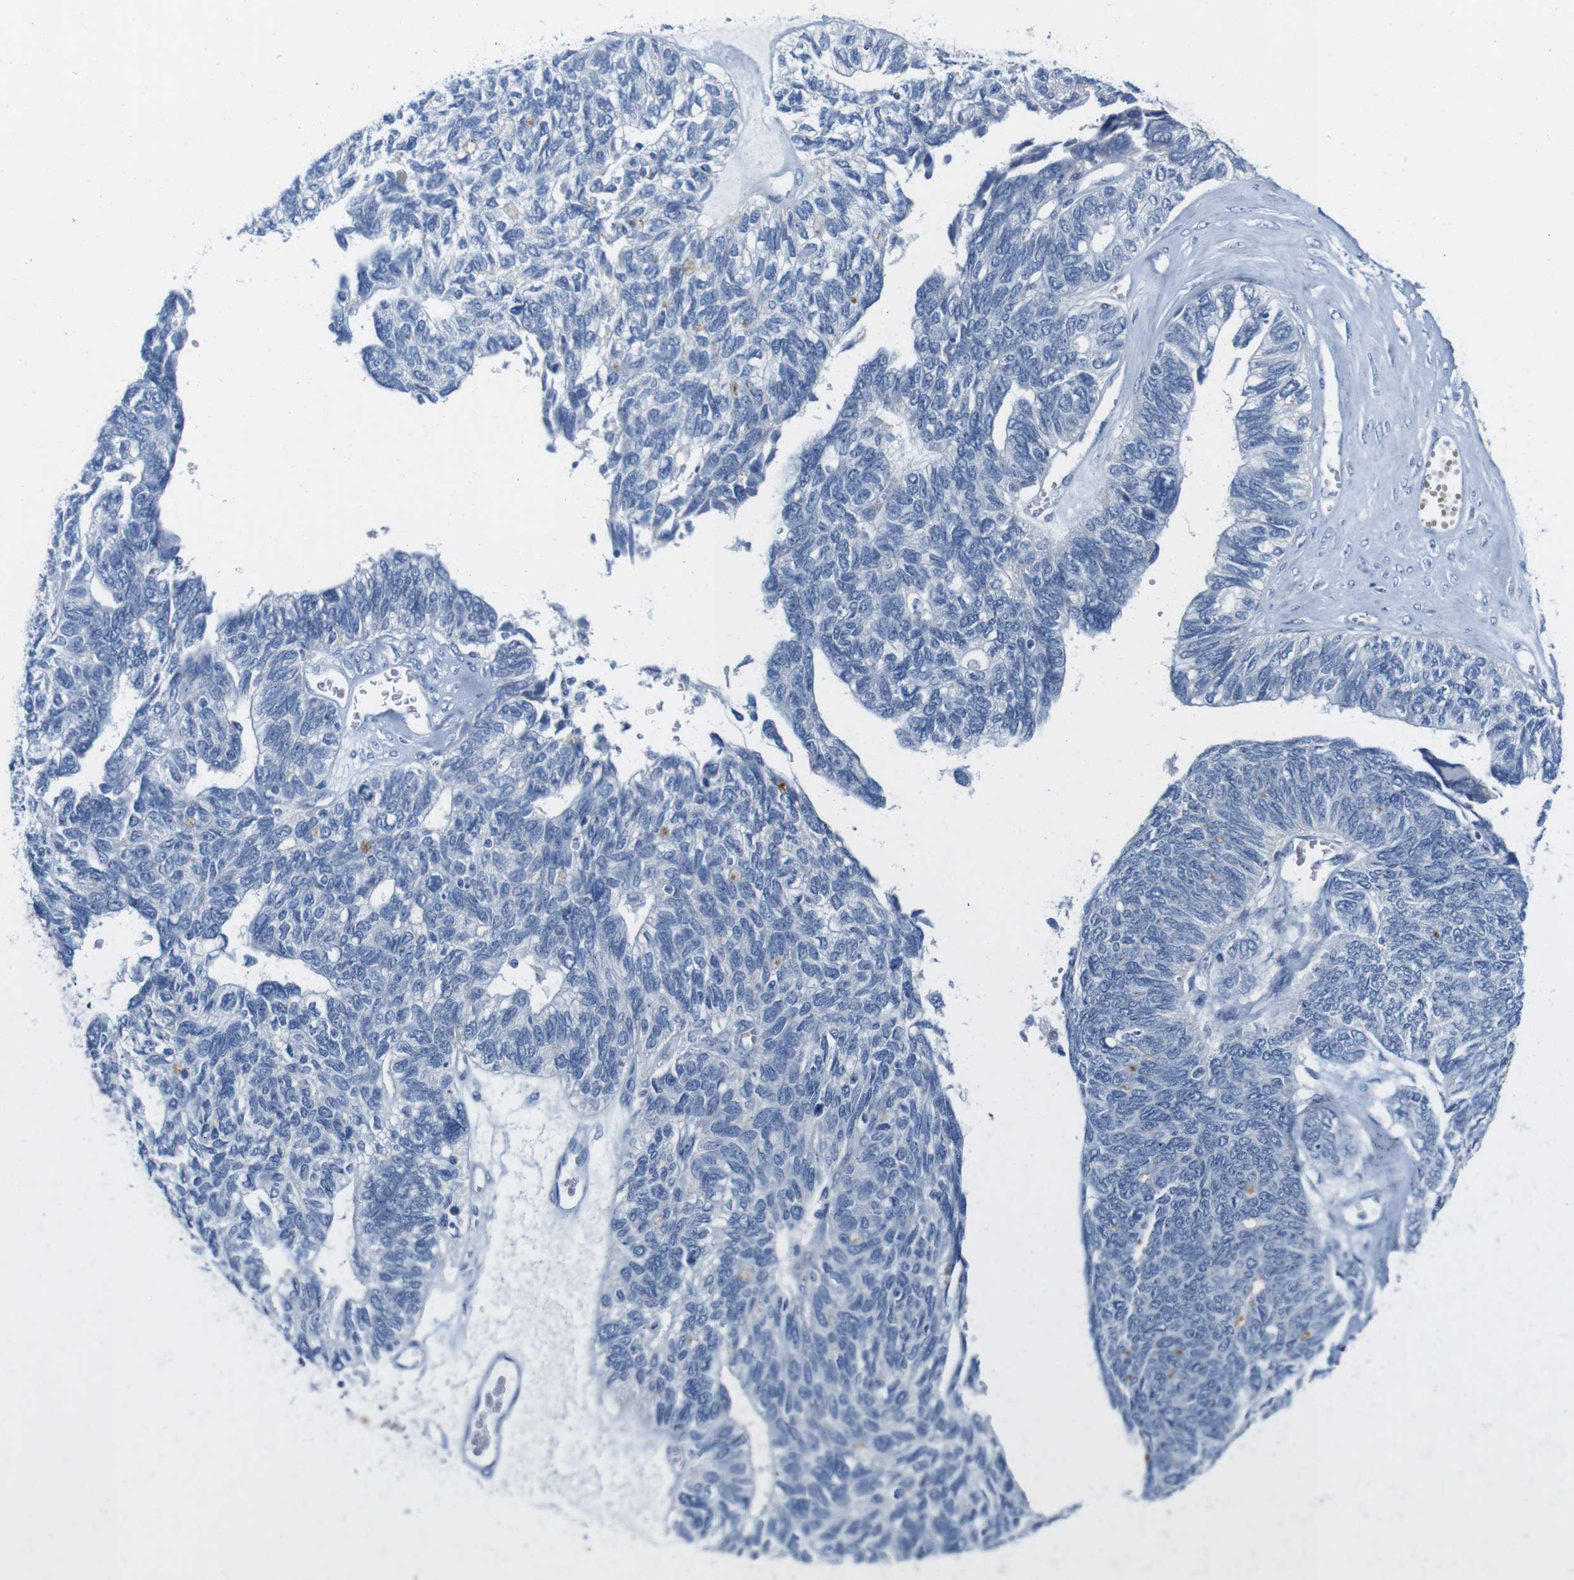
{"staining": {"intensity": "negative", "quantity": "none", "location": "none"}, "tissue": "ovarian cancer", "cell_type": "Tumor cells", "image_type": "cancer", "snomed": [{"axis": "morphology", "description": "Cystadenocarcinoma, serous, NOS"}, {"axis": "topography", "description": "Ovary"}], "caption": "High magnification brightfield microscopy of ovarian cancer stained with DAB (3,3'-diaminobenzidine) (brown) and counterstained with hematoxylin (blue): tumor cells show no significant positivity.", "gene": "IGSF8", "patient": {"sex": "female", "age": 79}}